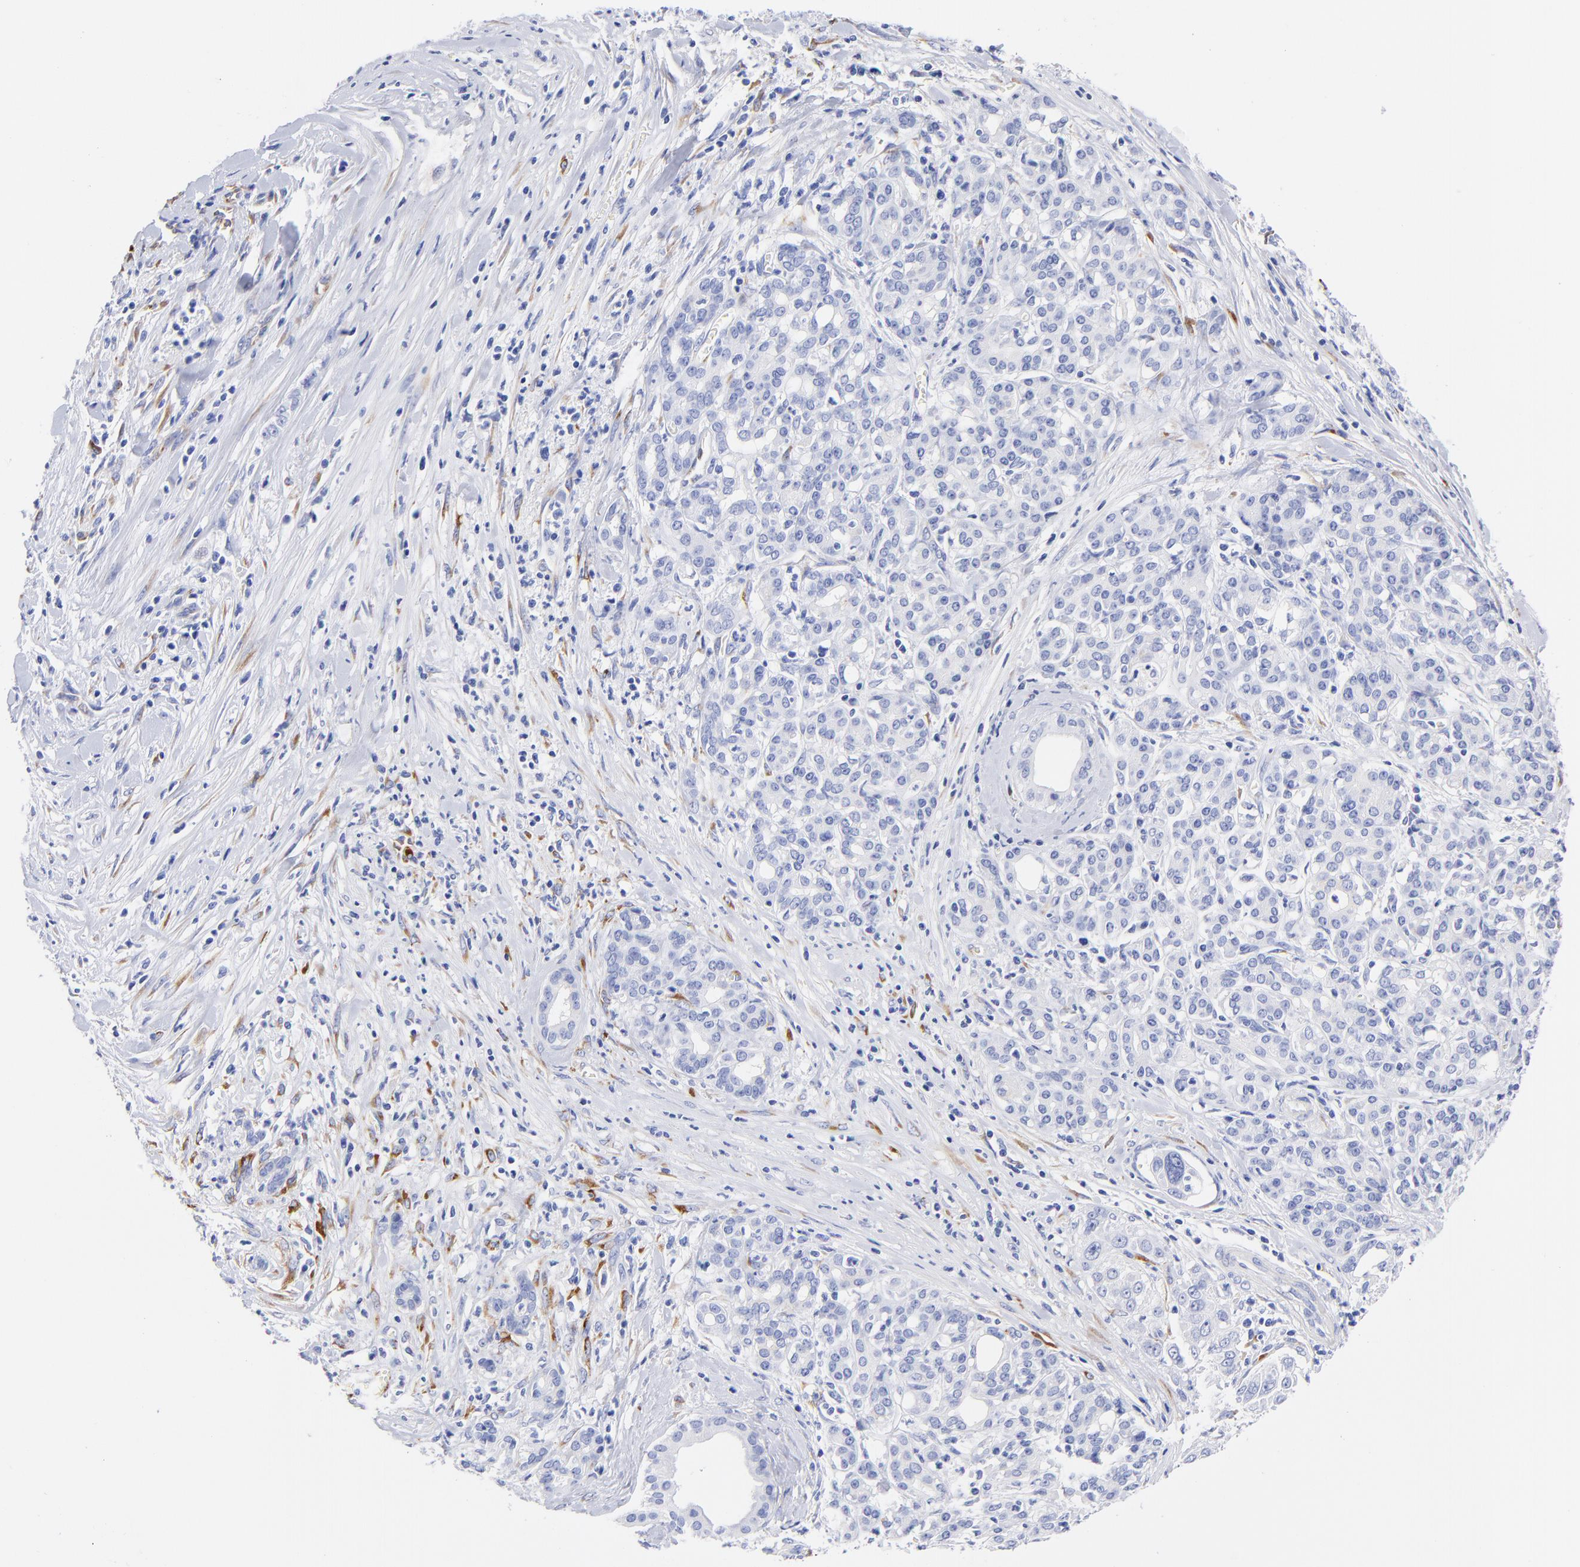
{"staining": {"intensity": "negative", "quantity": "none", "location": "none"}, "tissue": "pancreatic cancer", "cell_type": "Tumor cells", "image_type": "cancer", "snomed": [{"axis": "morphology", "description": "Adenocarcinoma, NOS"}, {"axis": "topography", "description": "Pancreas"}], "caption": "Immunohistochemistry micrograph of pancreatic adenocarcinoma stained for a protein (brown), which reveals no expression in tumor cells.", "gene": "C1QTNF6", "patient": {"sex": "female", "age": 52}}